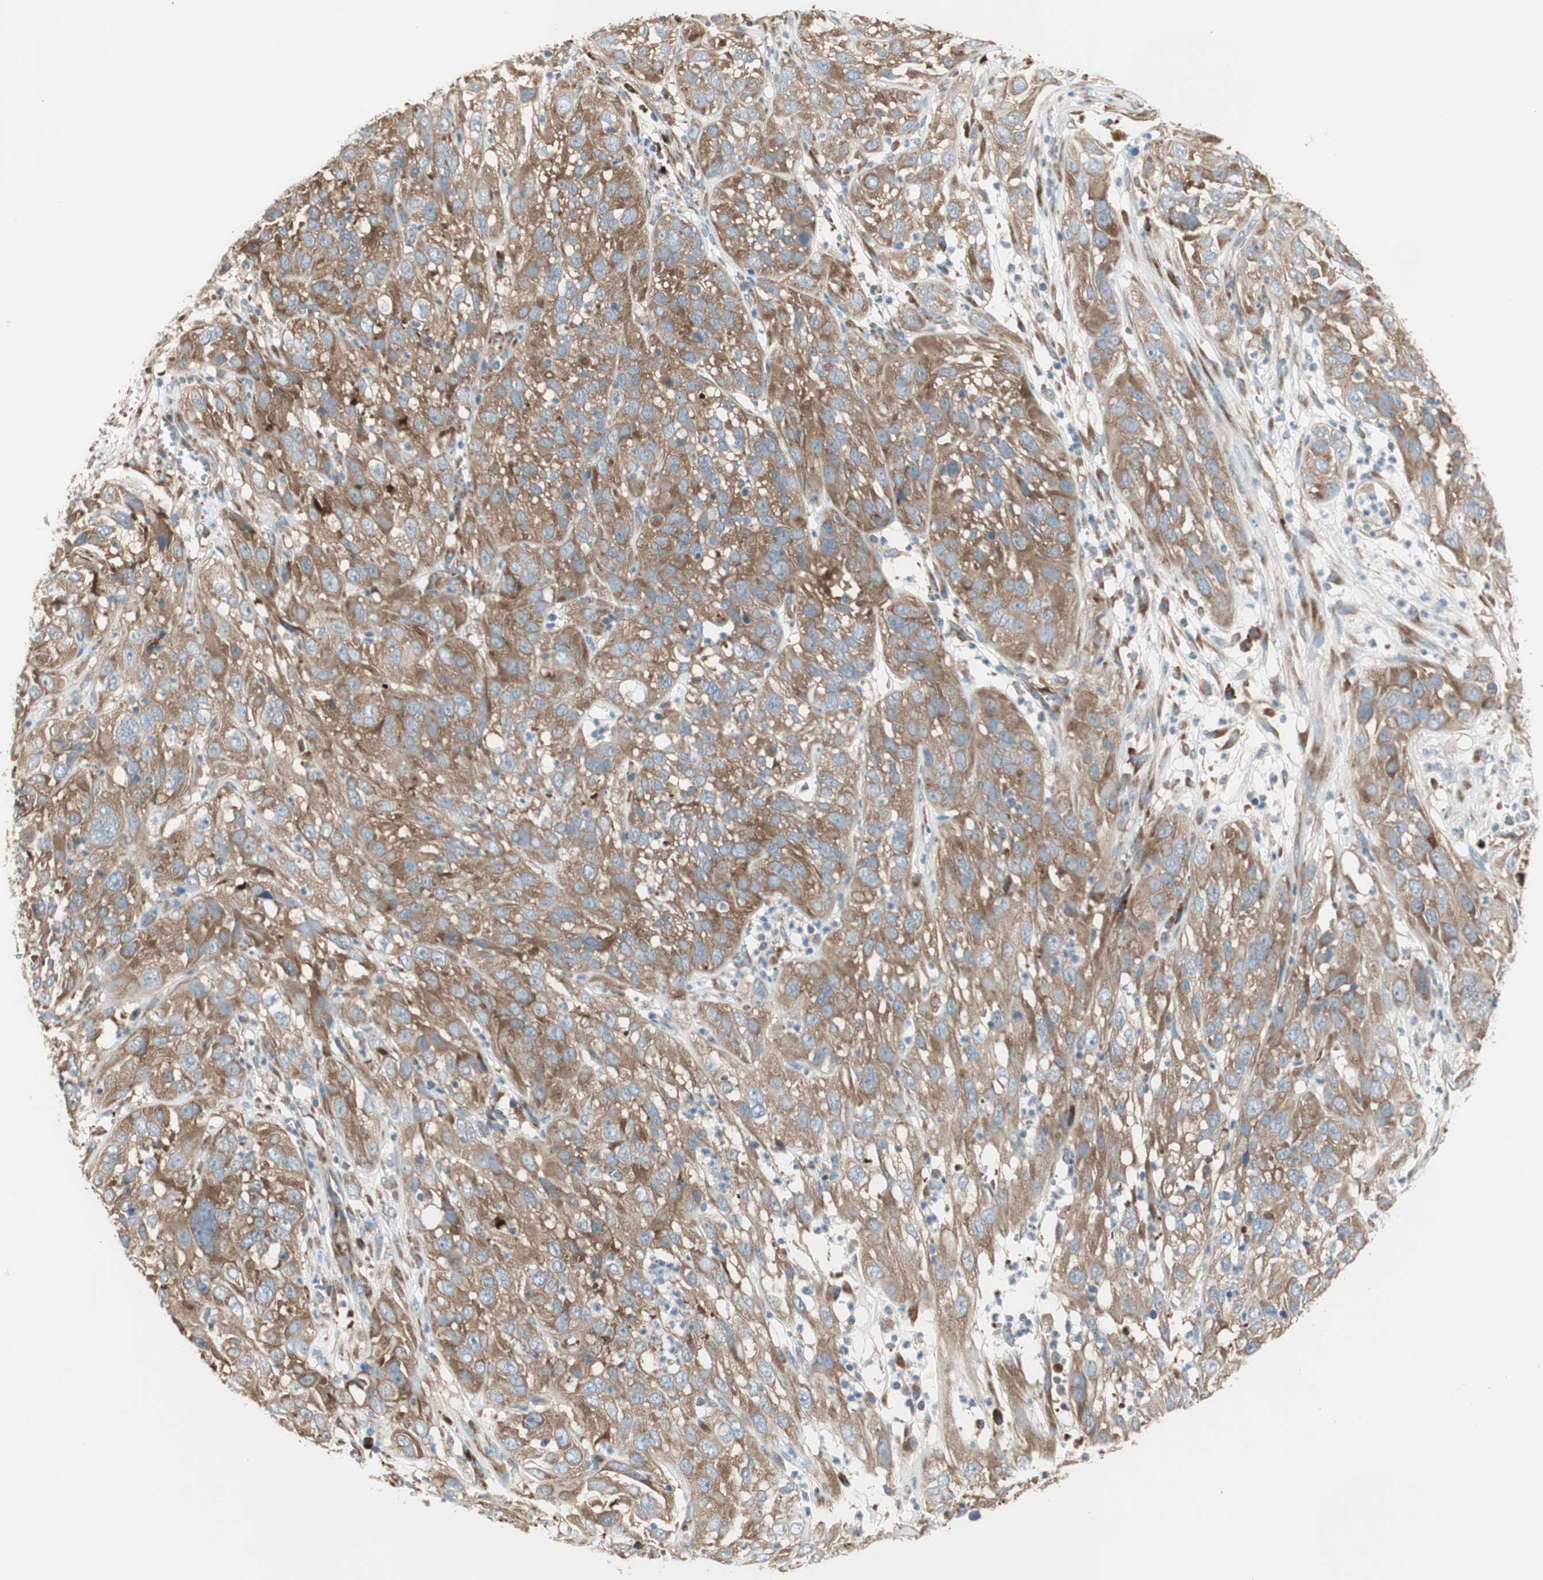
{"staining": {"intensity": "moderate", "quantity": ">75%", "location": "cytoplasmic/membranous"}, "tissue": "cervical cancer", "cell_type": "Tumor cells", "image_type": "cancer", "snomed": [{"axis": "morphology", "description": "Squamous cell carcinoma, NOS"}, {"axis": "topography", "description": "Cervix"}], "caption": "Brown immunohistochemical staining in squamous cell carcinoma (cervical) reveals moderate cytoplasmic/membranous expression in about >75% of tumor cells.", "gene": "RPL23", "patient": {"sex": "female", "age": 32}}